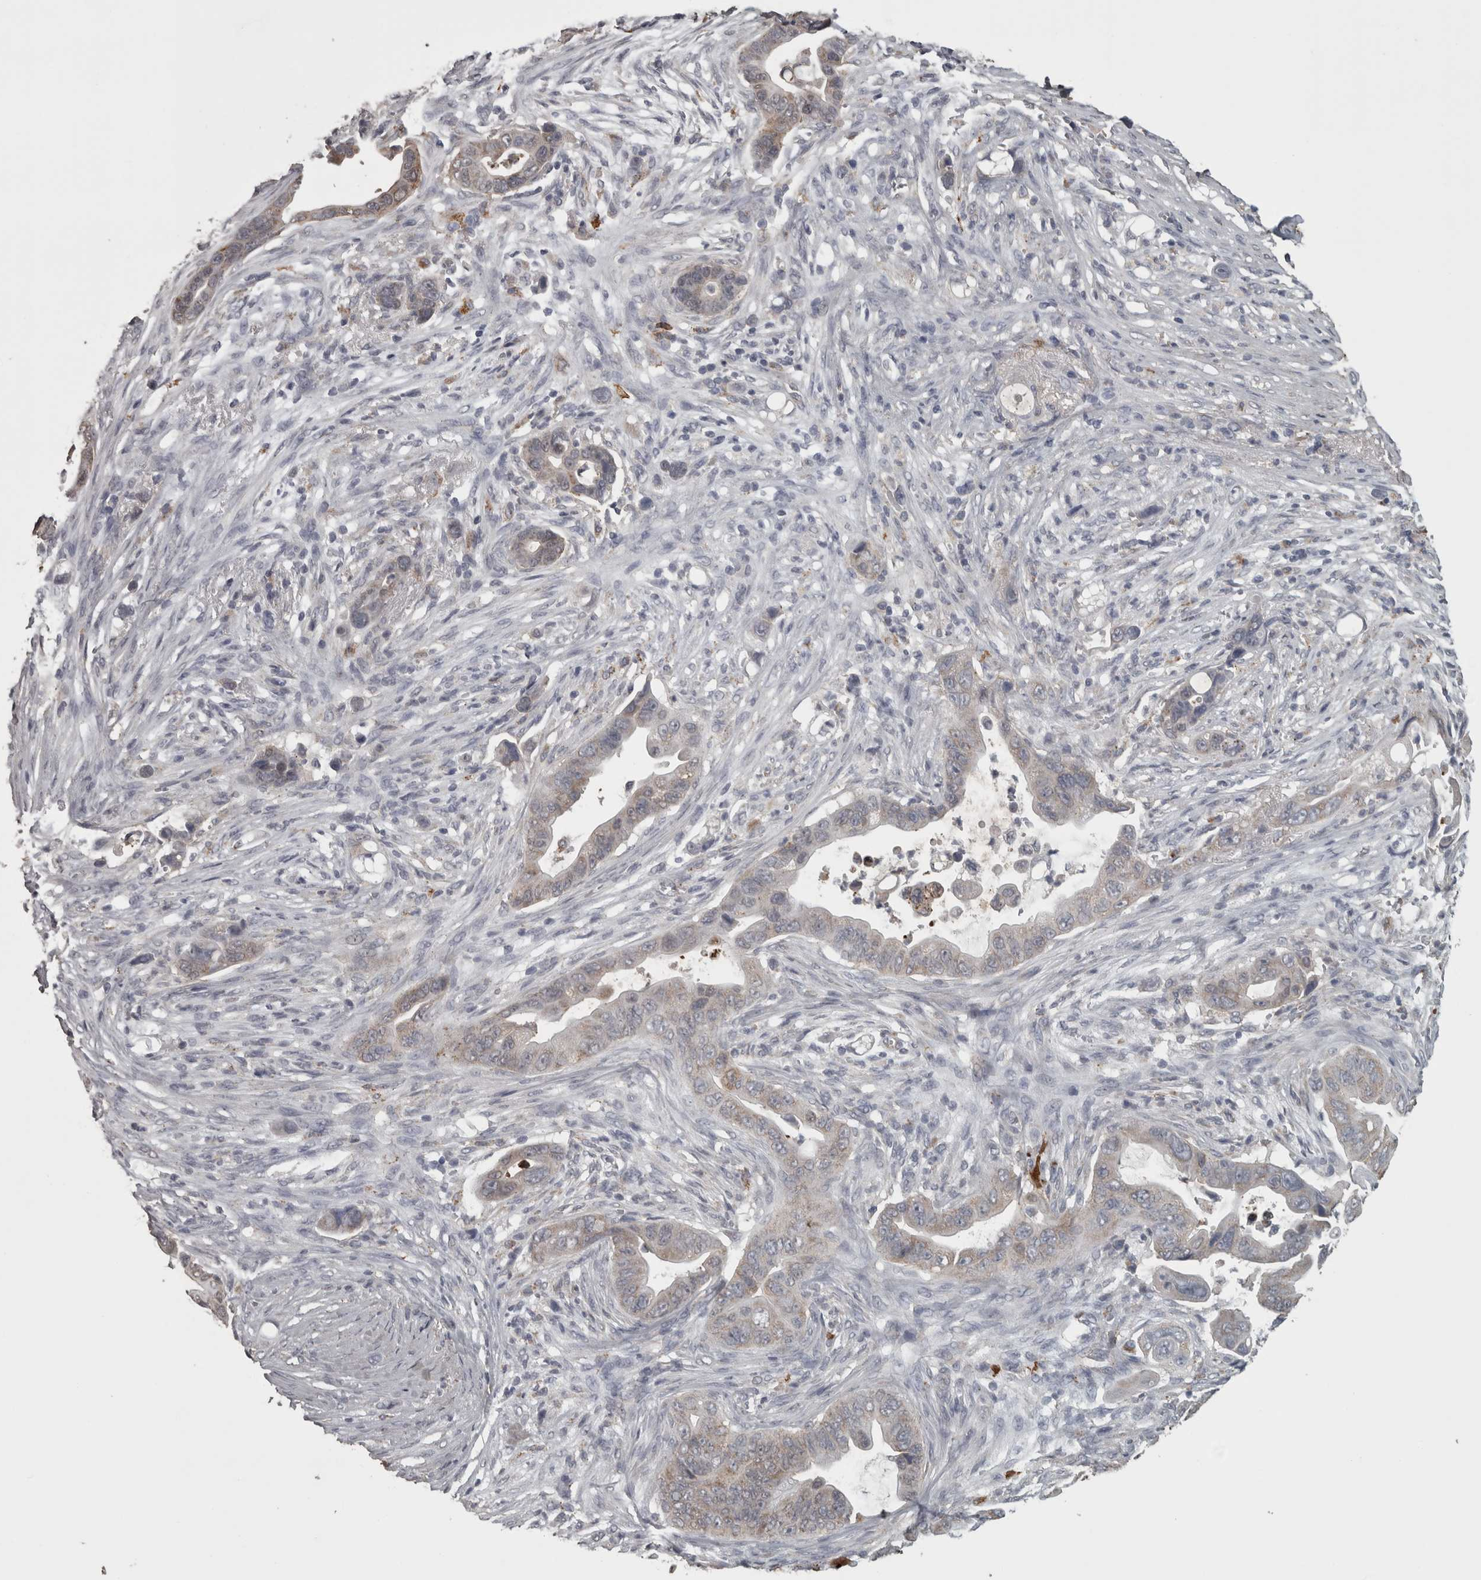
{"staining": {"intensity": "weak", "quantity": "25%-75%", "location": "cytoplasmic/membranous"}, "tissue": "pancreatic cancer", "cell_type": "Tumor cells", "image_type": "cancer", "snomed": [{"axis": "morphology", "description": "Adenocarcinoma, NOS"}, {"axis": "topography", "description": "Pancreas"}], "caption": "Protein analysis of pancreatic adenocarcinoma tissue demonstrates weak cytoplasmic/membranous staining in approximately 25%-75% of tumor cells.", "gene": "FRK", "patient": {"sex": "female", "age": 72}}